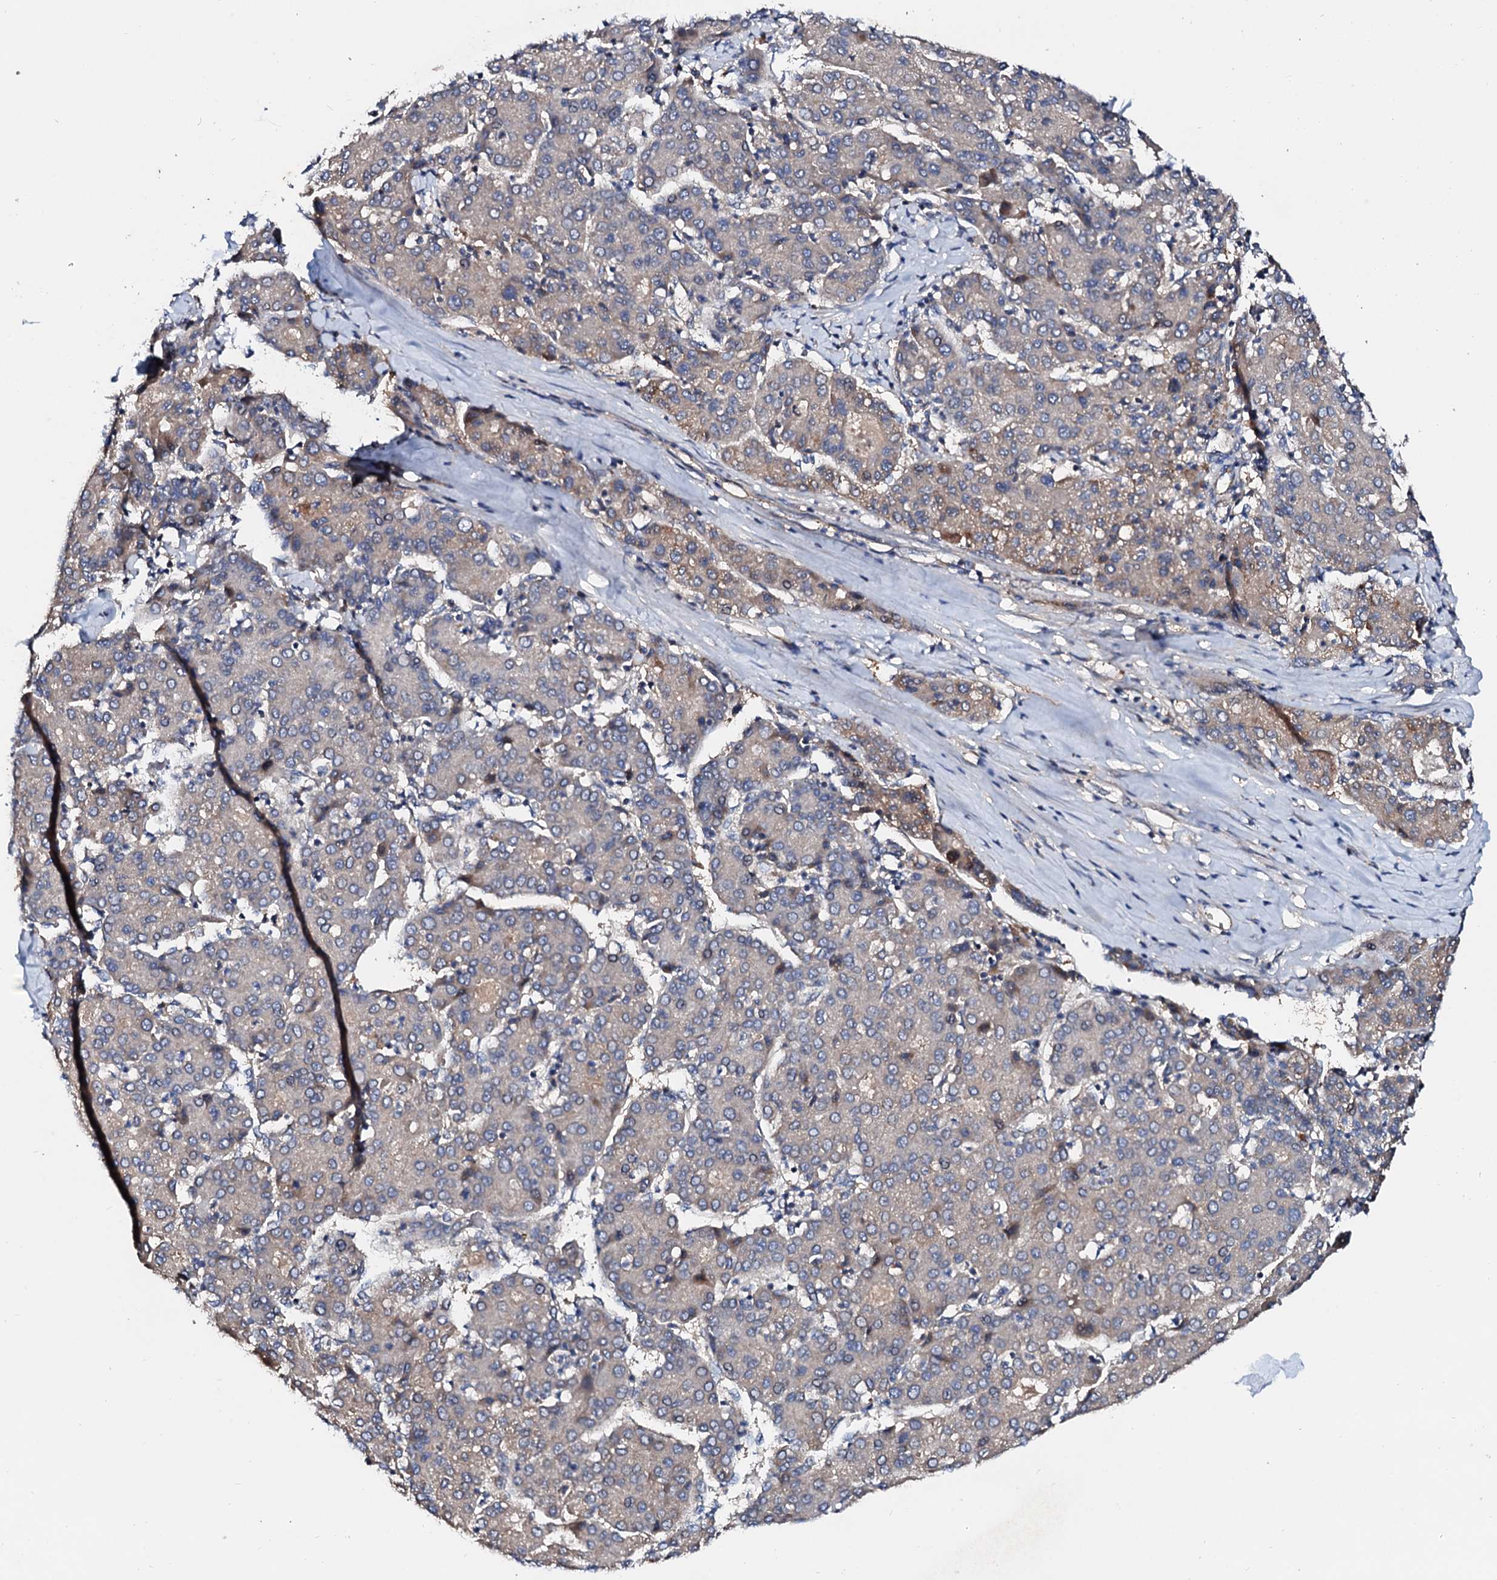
{"staining": {"intensity": "moderate", "quantity": "<25%", "location": "cytoplasmic/membranous"}, "tissue": "liver cancer", "cell_type": "Tumor cells", "image_type": "cancer", "snomed": [{"axis": "morphology", "description": "Carcinoma, Hepatocellular, NOS"}, {"axis": "topography", "description": "Liver"}], "caption": "Liver cancer (hepatocellular carcinoma) stained with a brown dye displays moderate cytoplasmic/membranous positive expression in approximately <25% of tumor cells.", "gene": "FIBIN", "patient": {"sex": "male", "age": 65}}